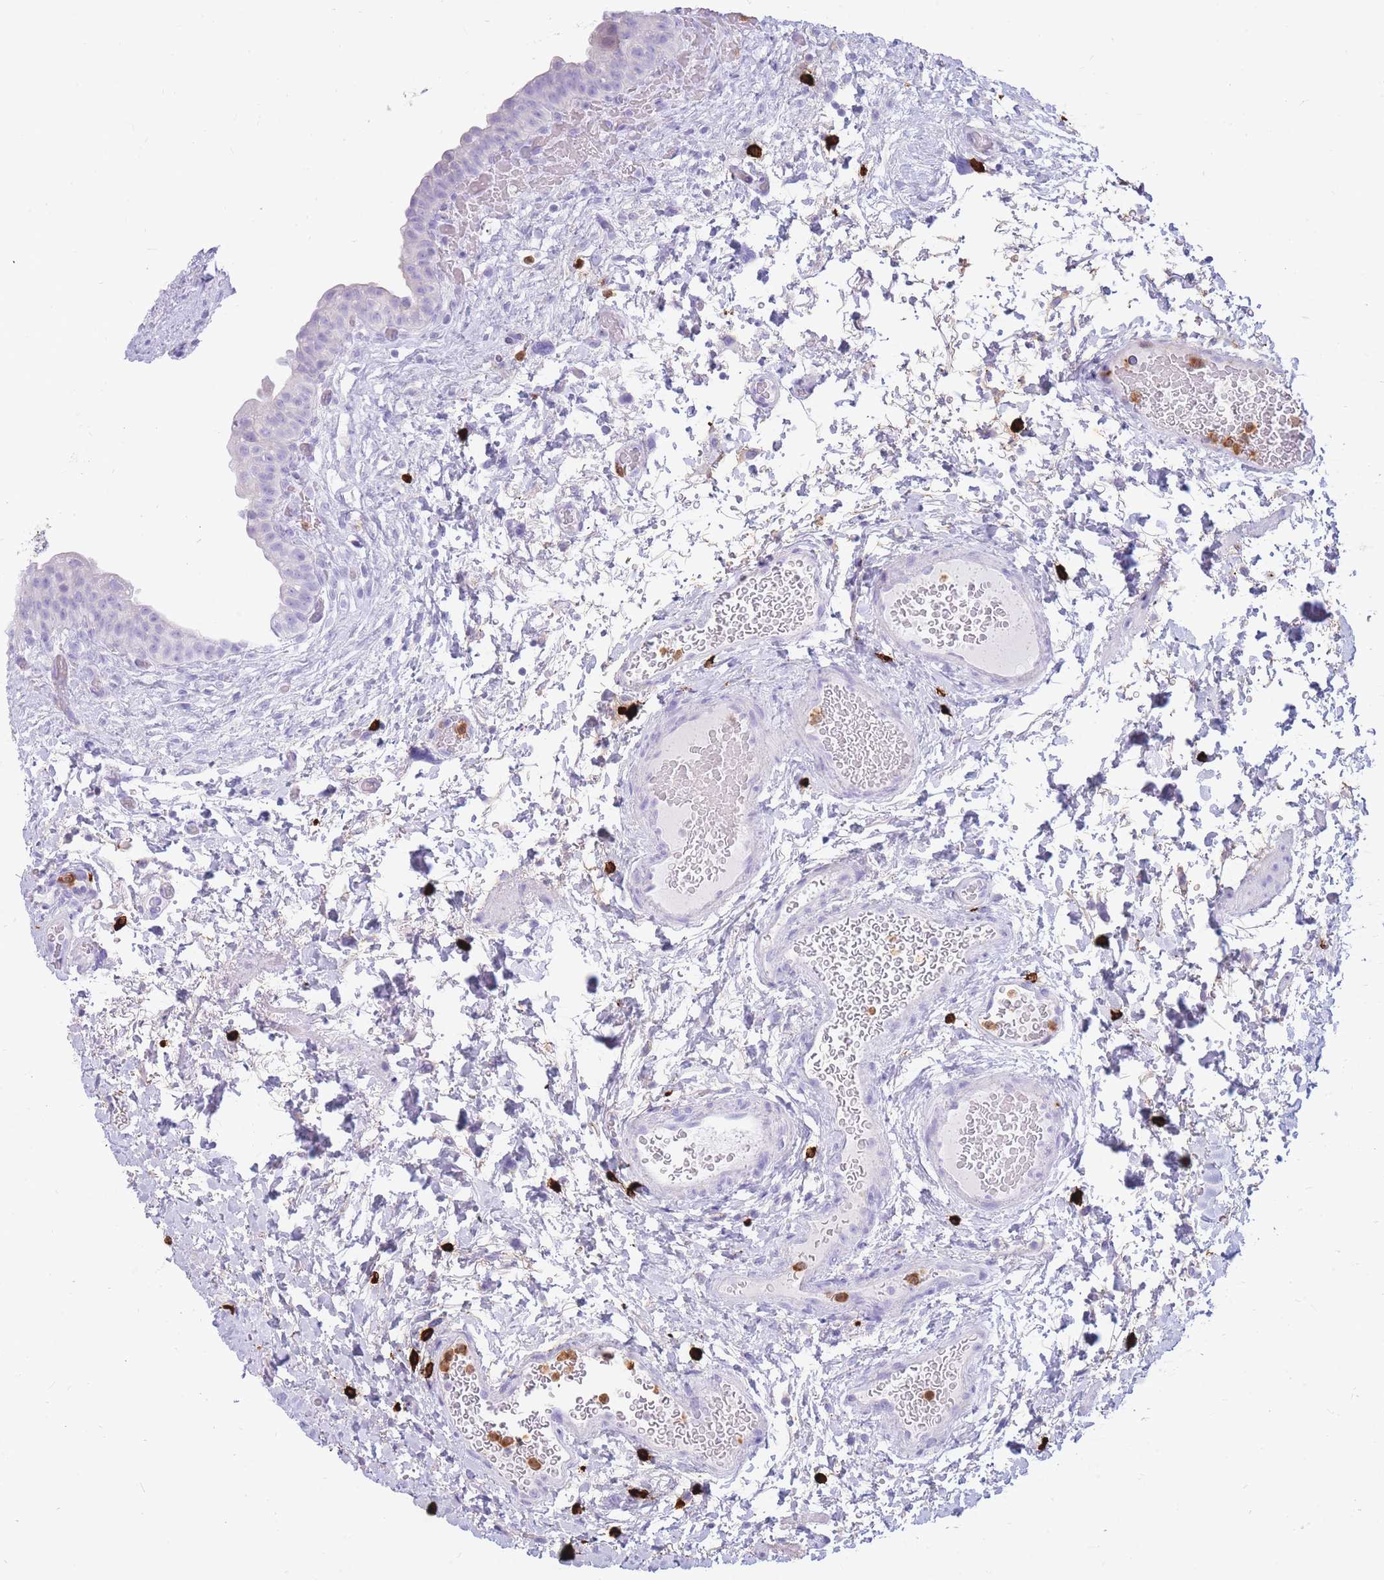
{"staining": {"intensity": "negative", "quantity": "none", "location": "none"}, "tissue": "urinary bladder", "cell_type": "Urothelial cells", "image_type": "normal", "snomed": [{"axis": "morphology", "description": "Normal tissue, NOS"}, {"axis": "topography", "description": "Urinary bladder"}], "caption": "High power microscopy histopathology image of an immunohistochemistry histopathology image of benign urinary bladder, revealing no significant expression in urothelial cells.", "gene": "TPSAB1", "patient": {"sex": "male", "age": 69}}